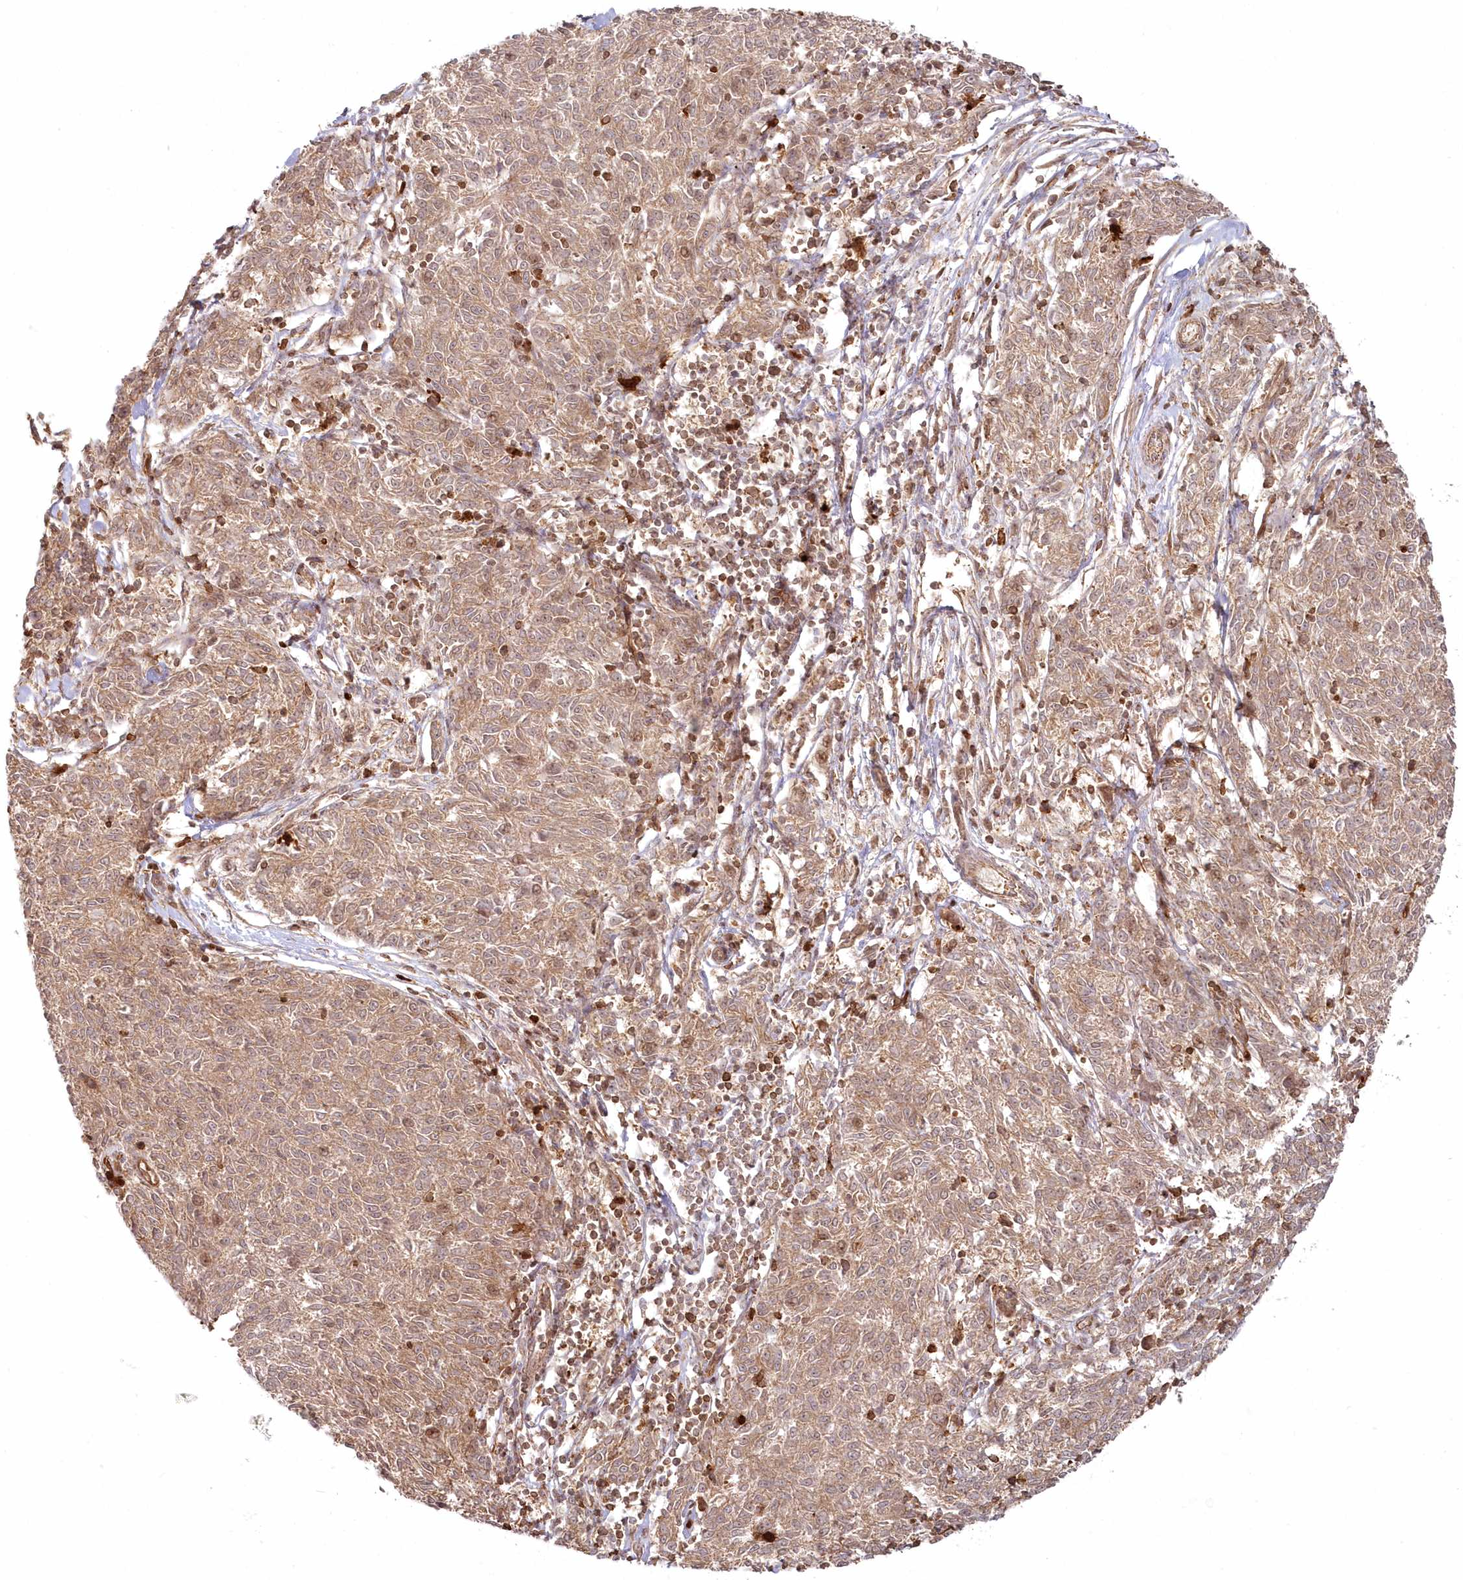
{"staining": {"intensity": "moderate", "quantity": ">75%", "location": "cytoplasmic/membranous"}, "tissue": "melanoma", "cell_type": "Tumor cells", "image_type": "cancer", "snomed": [{"axis": "morphology", "description": "Malignant melanoma, NOS"}, {"axis": "topography", "description": "Skin"}], "caption": "Moderate cytoplasmic/membranous staining is identified in approximately >75% of tumor cells in melanoma.", "gene": "RGCC", "patient": {"sex": "female", "age": 72}}